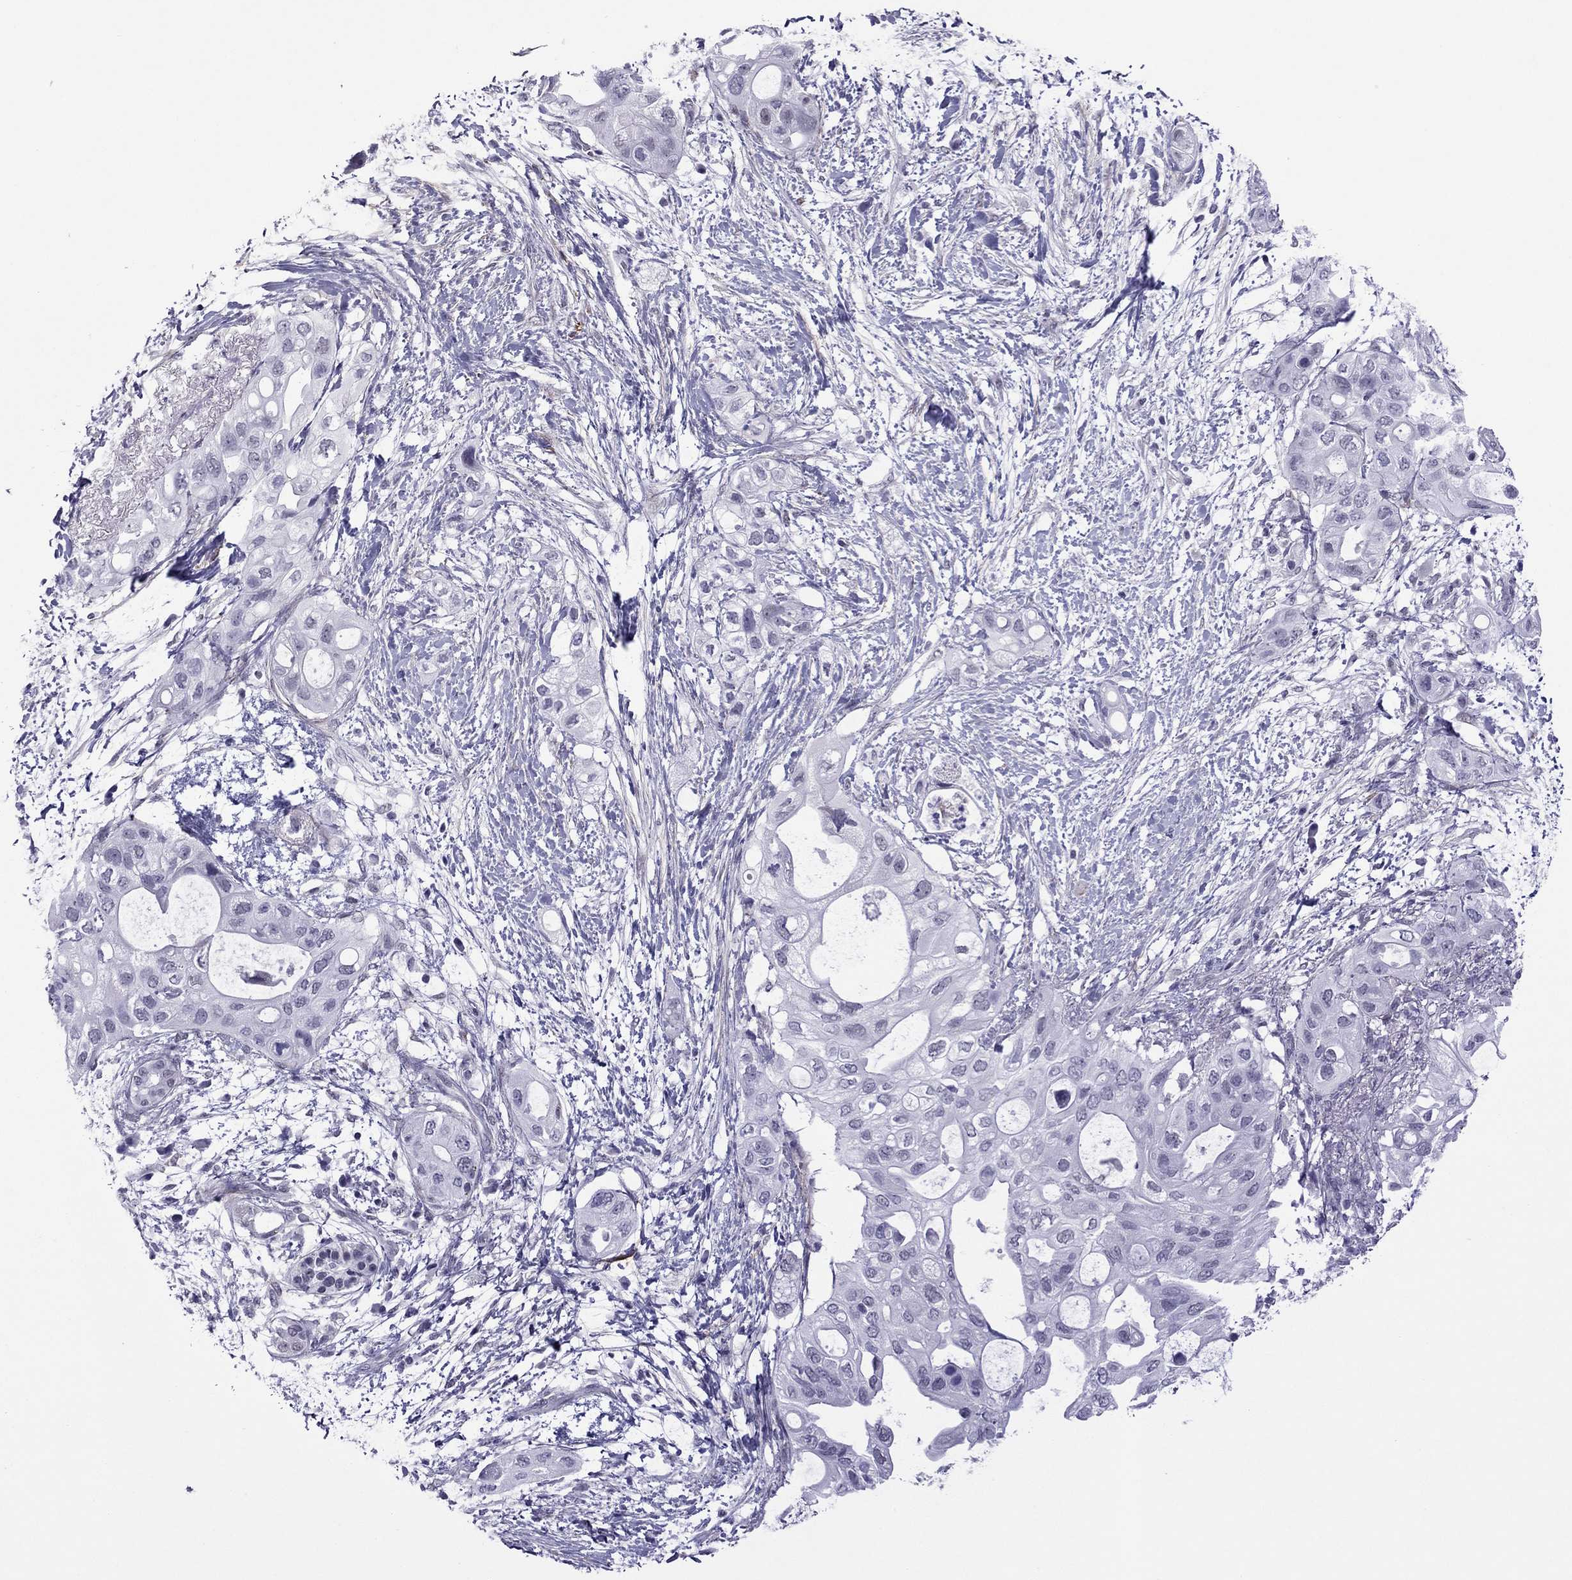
{"staining": {"intensity": "negative", "quantity": "none", "location": "none"}, "tissue": "pancreatic cancer", "cell_type": "Tumor cells", "image_type": "cancer", "snomed": [{"axis": "morphology", "description": "Adenocarcinoma, NOS"}, {"axis": "topography", "description": "Pancreas"}], "caption": "Tumor cells show no significant staining in adenocarcinoma (pancreatic).", "gene": "ZNF646", "patient": {"sex": "female", "age": 72}}